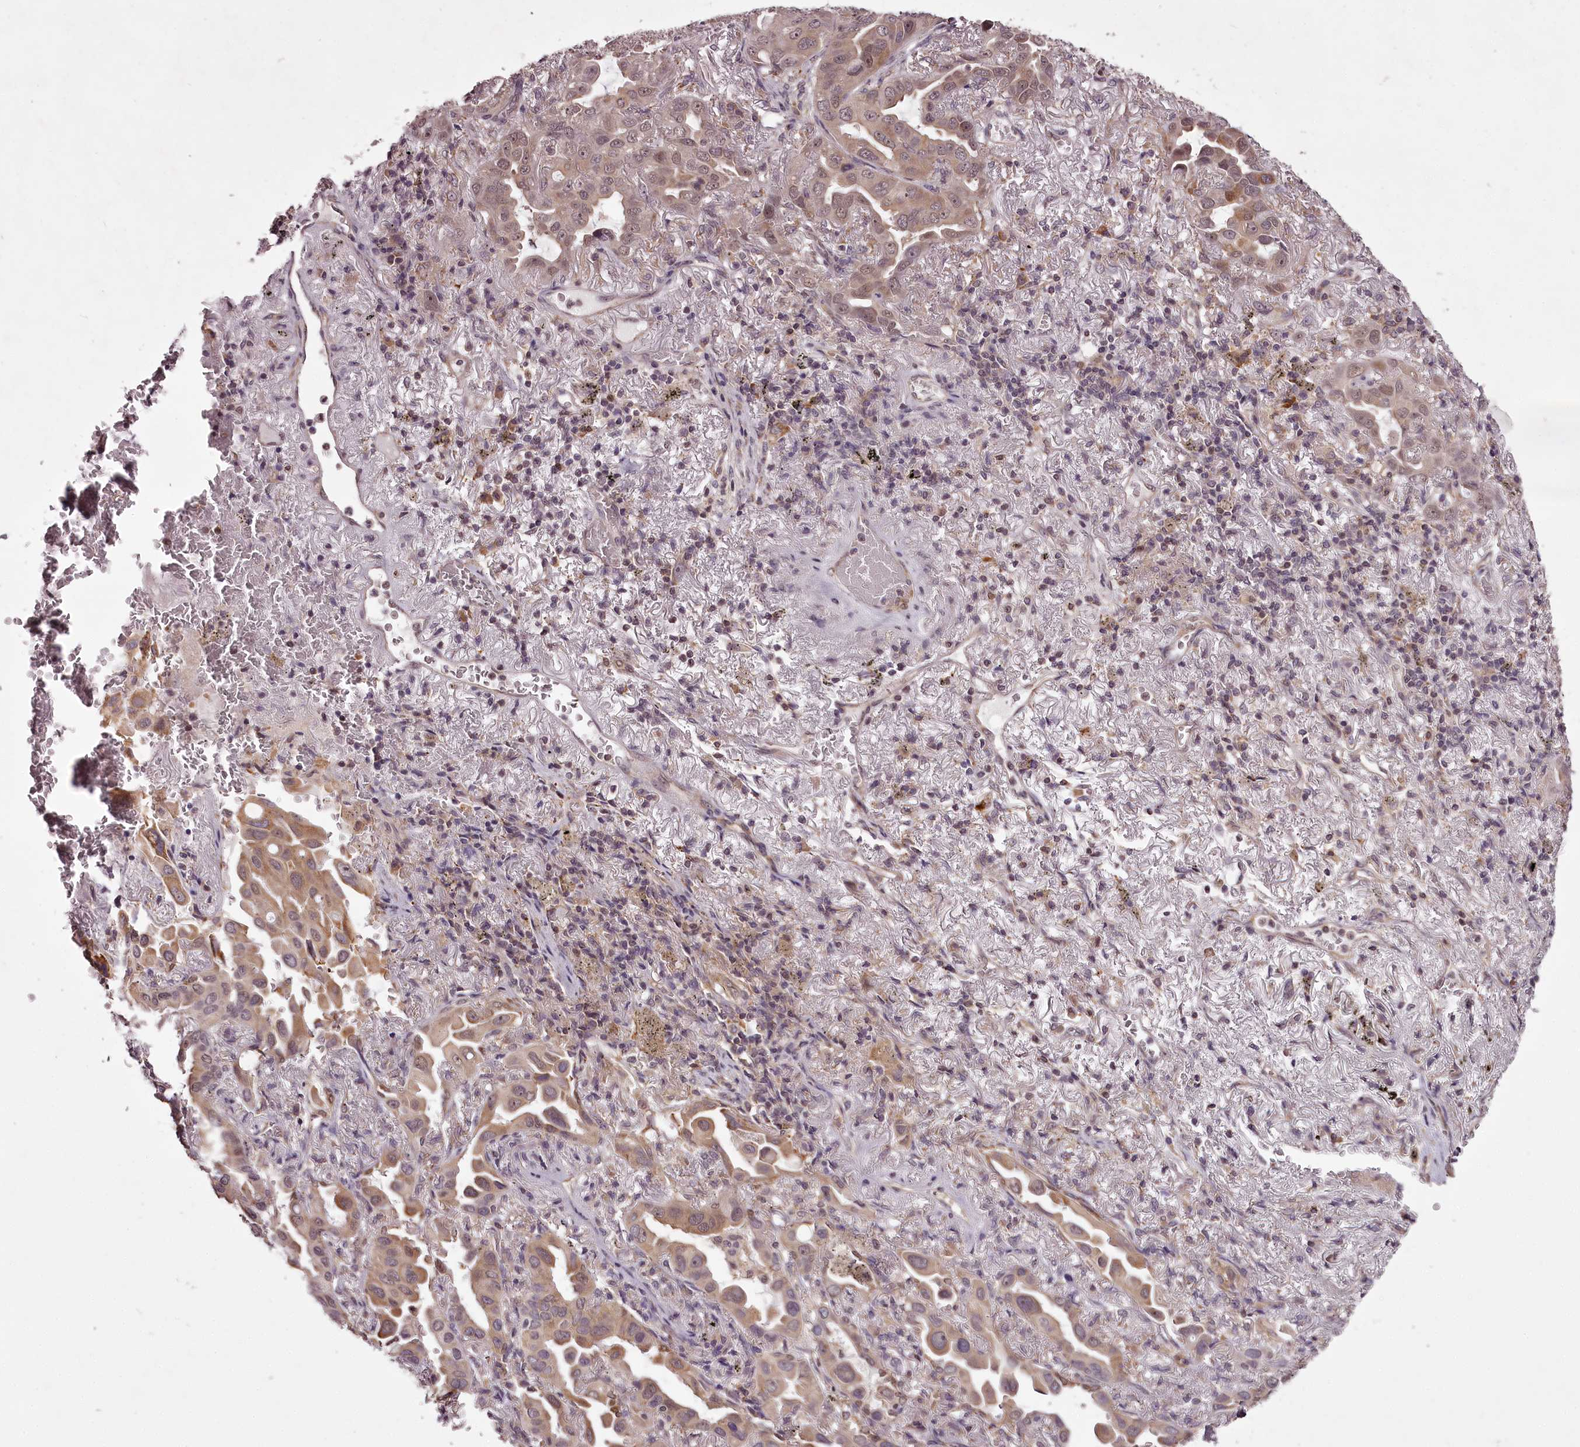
{"staining": {"intensity": "weak", "quantity": "25%-75%", "location": "cytoplasmic/membranous"}, "tissue": "lung cancer", "cell_type": "Tumor cells", "image_type": "cancer", "snomed": [{"axis": "morphology", "description": "Adenocarcinoma, NOS"}, {"axis": "topography", "description": "Lung"}], "caption": "Protein staining displays weak cytoplasmic/membranous expression in about 25%-75% of tumor cells in lung cancer. The protein is stained brown, and the nuclei are stained in blue (DAB IHC with brightfield microscopy, high magnification).", "gene": "CCDC92", "patient": {"sex": "male", "age": 64}}